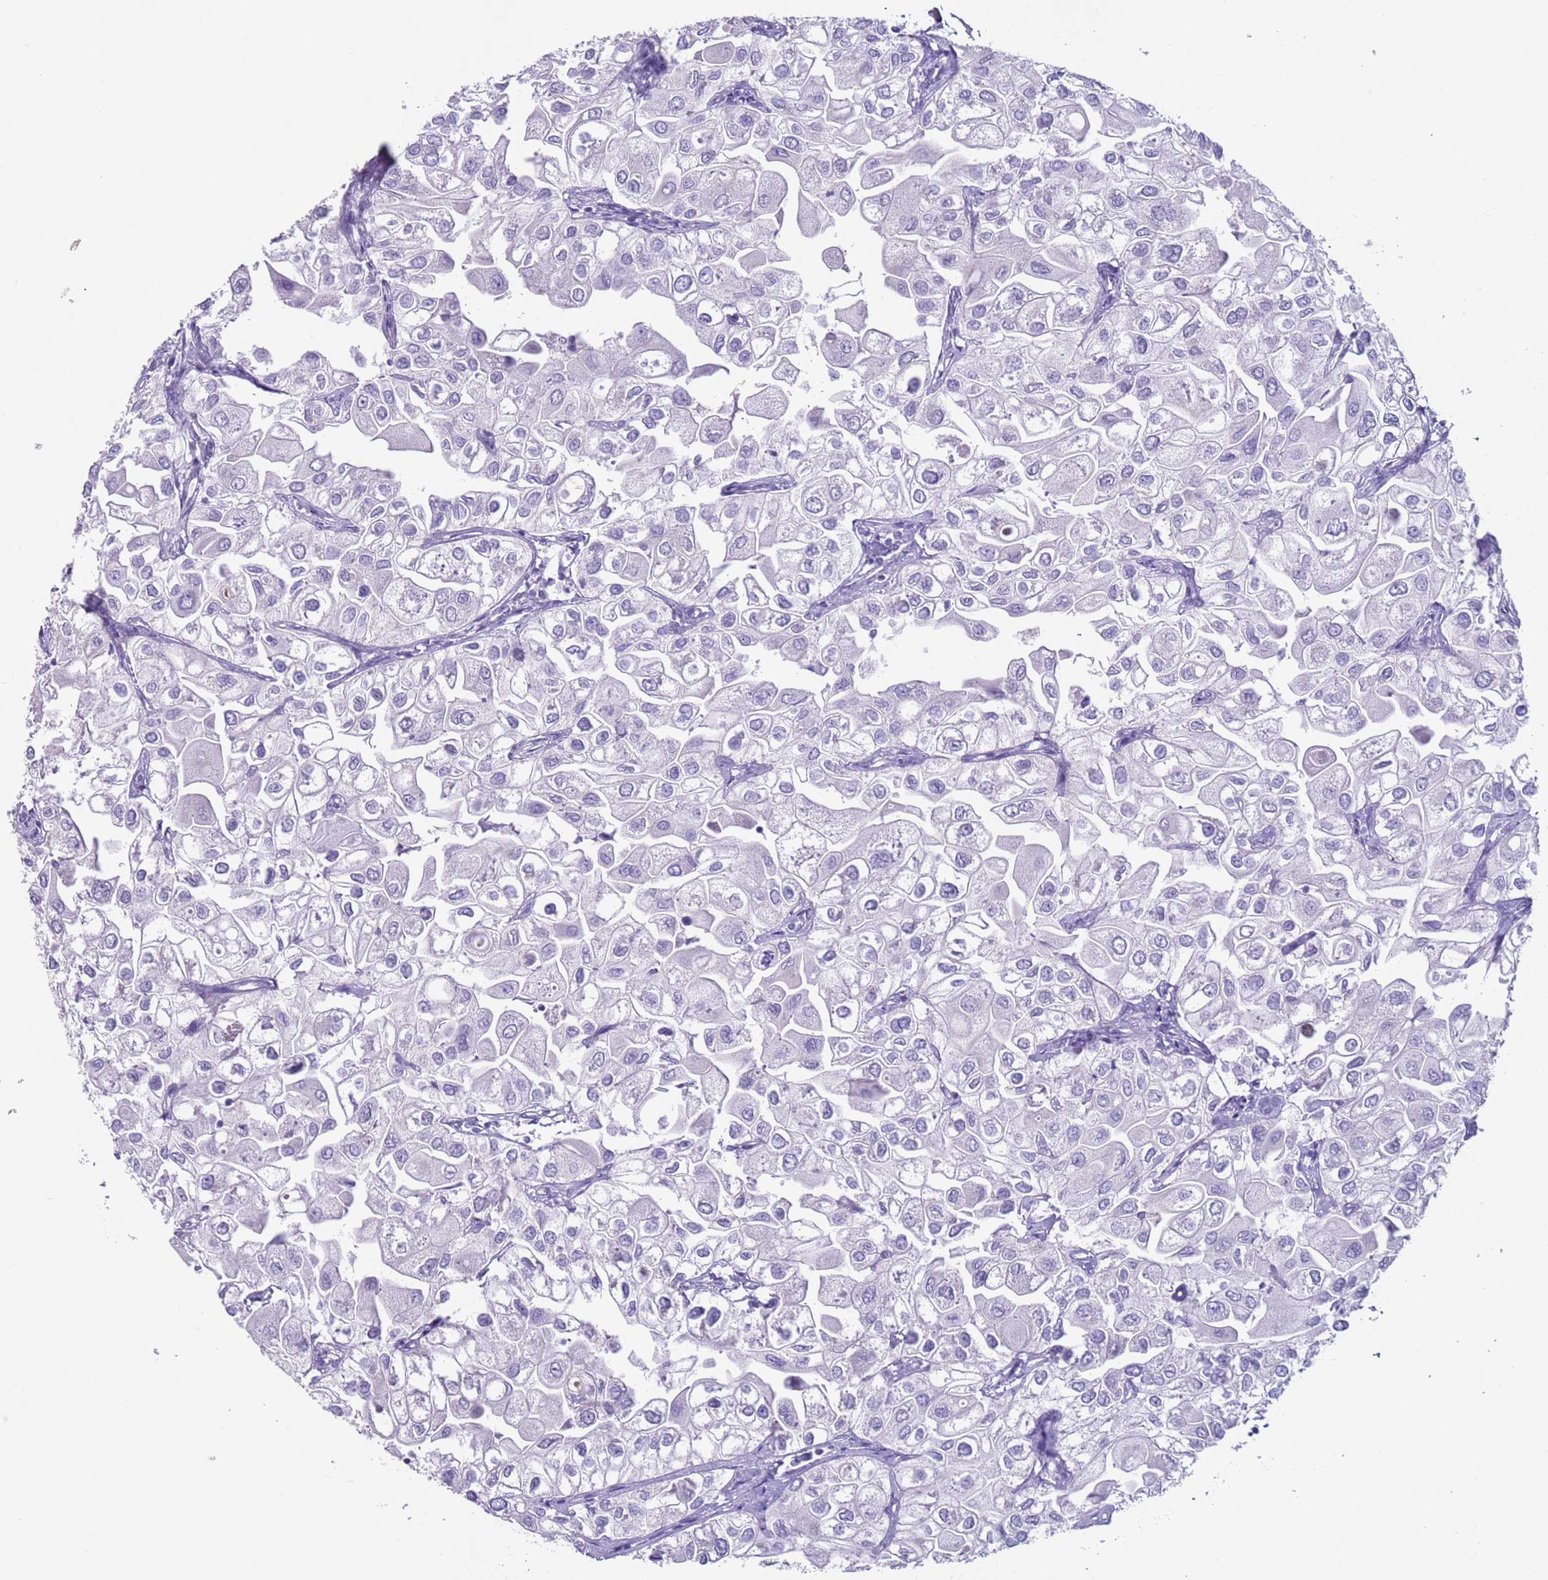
{"staining": {"intensity": "negative", "quantity": "none", "location": "none"}, "tissue": "urothelial cancer", "cell_type": "Tumor cells", "image_type": "cancer", "snomed": [{"axis": "morphology", "description": "Urothelial carcinoma, High grade"}, {"axis": "topography", "description": "Urinary bladder"}], "caption": "Tumor cells show no significant positivity in urothelial cancer.", "gene": "NPAP1", "patient": {"sex": "male", "age": 64}}